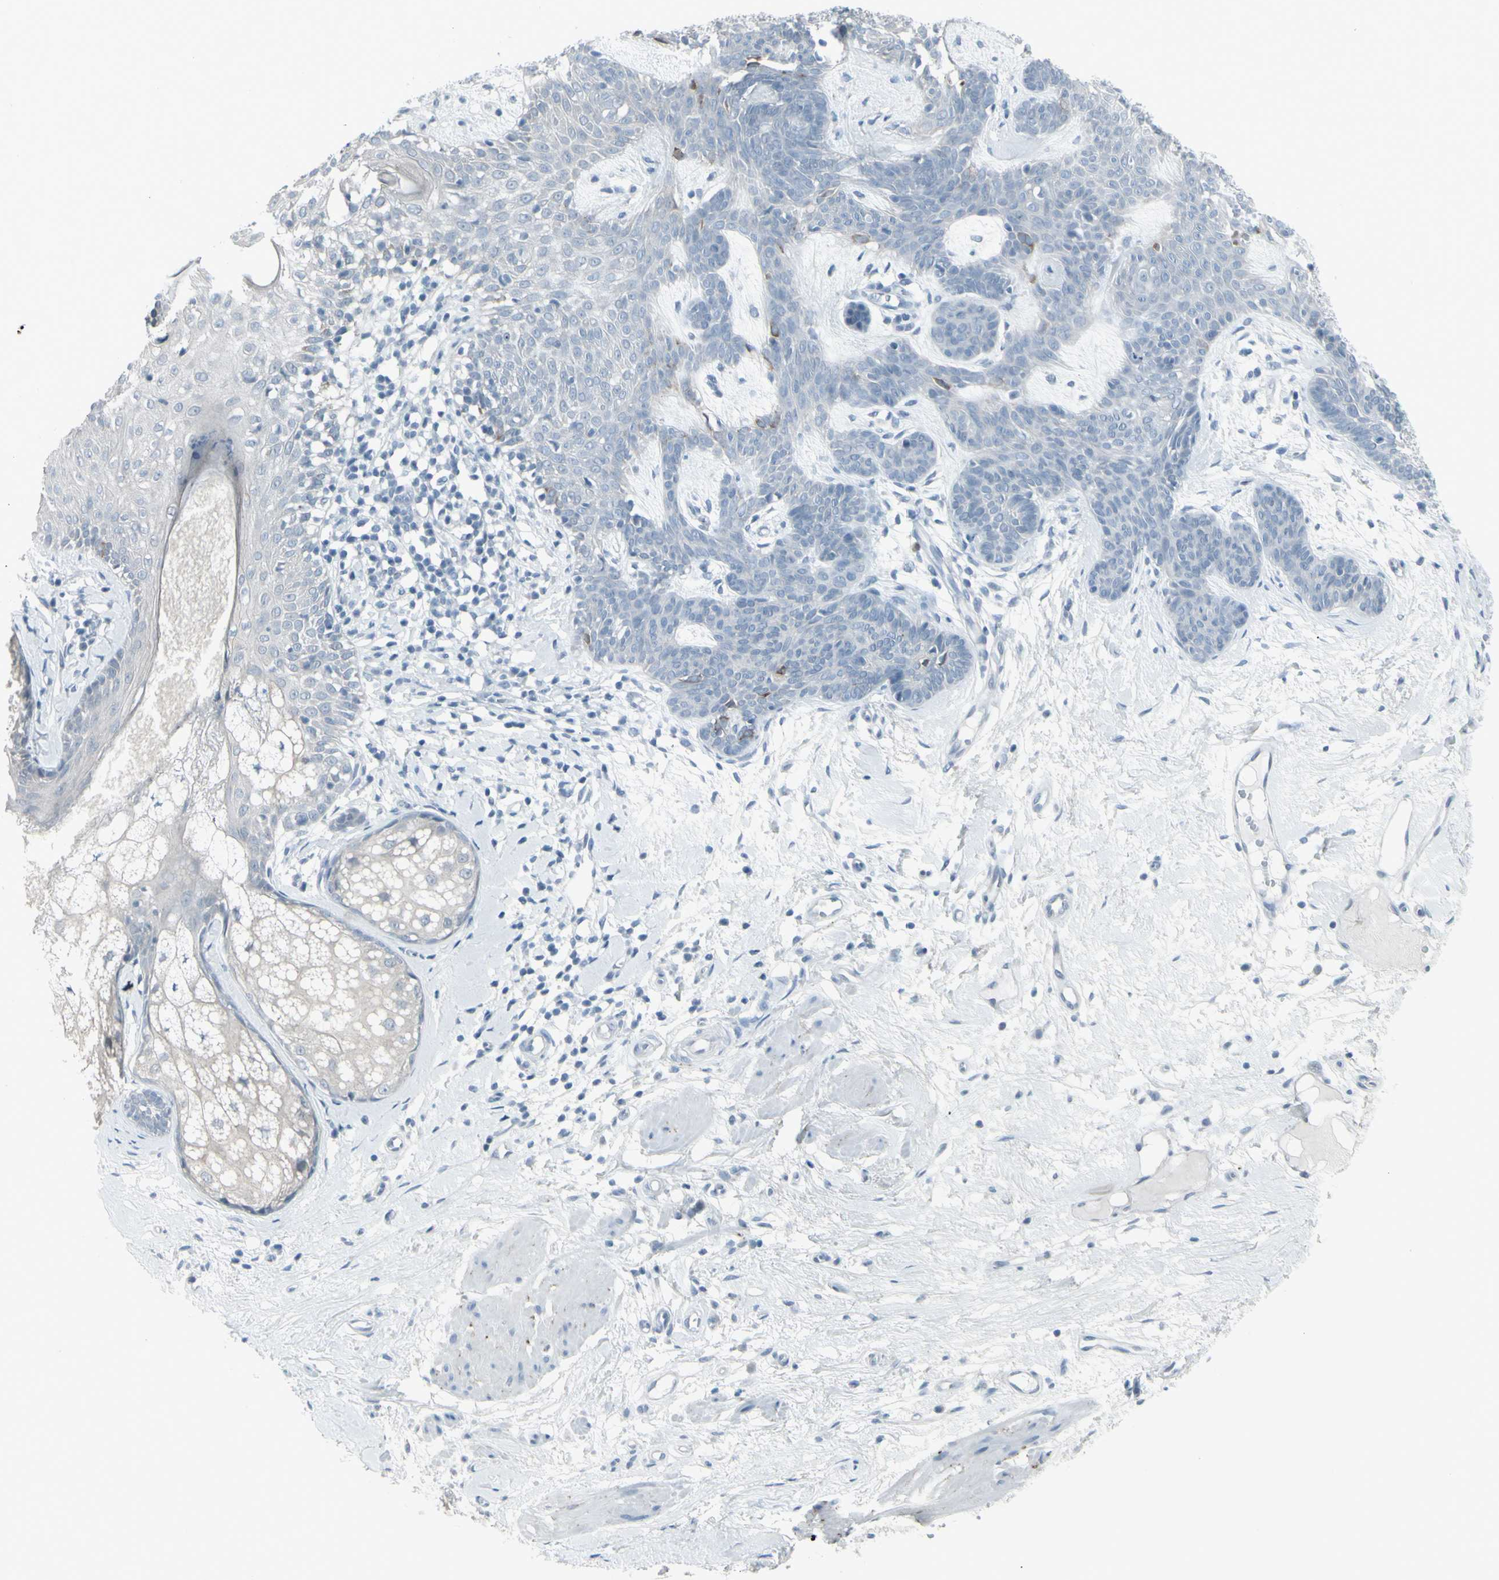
{"staining": {"intensity": "negative", "quantity": "none", "location": "none"}, "tissue": "skin cancer", "cell_type": "Tumor cells", "image_type": "cancer", "snomed": [{"axis": "morphology", "description": "Developmental malformation"}, {"axis": "morphology", "description": "Basal cell carcinoma"}, {"axis": "topography", "description": "Skin"}], "caption": "Immunohistochemistry (IHC) of human skin cancer reveals no expression in tumor cells.", "gene": "RAB3A", "patient": {"sex": "female", "age": 62}}